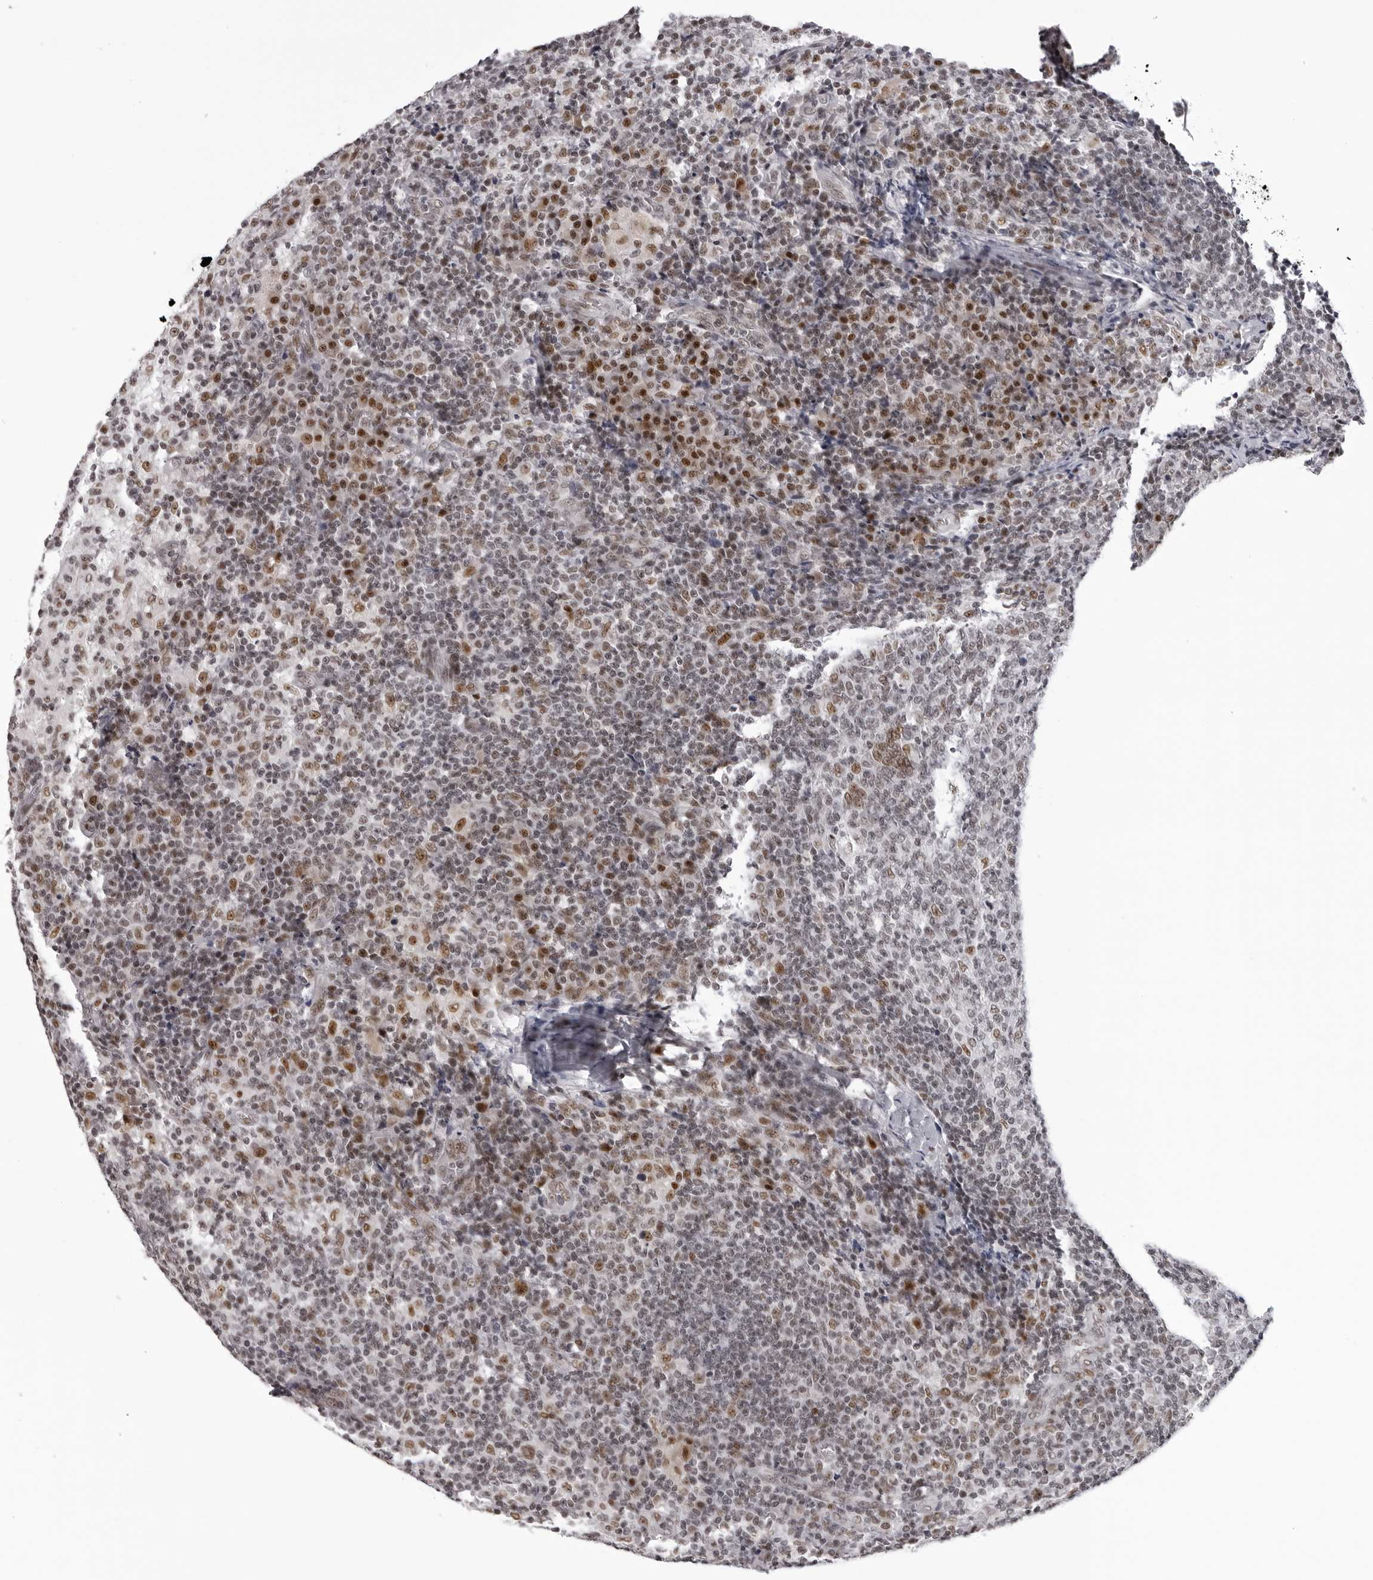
{"staining": {"intensity": "moderate", "quantity": "25%-75%", "location": "nuclear"}, "tissue": "lymph node", "cell_type": "Germinal center cells", "image_type": "normal", "snomed": [{"axis": "morphology", "description": "Normal tissue, NOS"}, {"axis": "morphology", "description": "Inflammation, NOS"}, {"axis": "topography", "description": "Lymph node"}], "caption": "Immunohistochemistry photomicrograph of benign lymph node stained for a protein (brown), which exhibits medium levels of moderate nuclear positivity in about 25%-75% of germinal center cells.", "gene": "HEXIM2", "patient": {"sex": "male", "age": 55}}